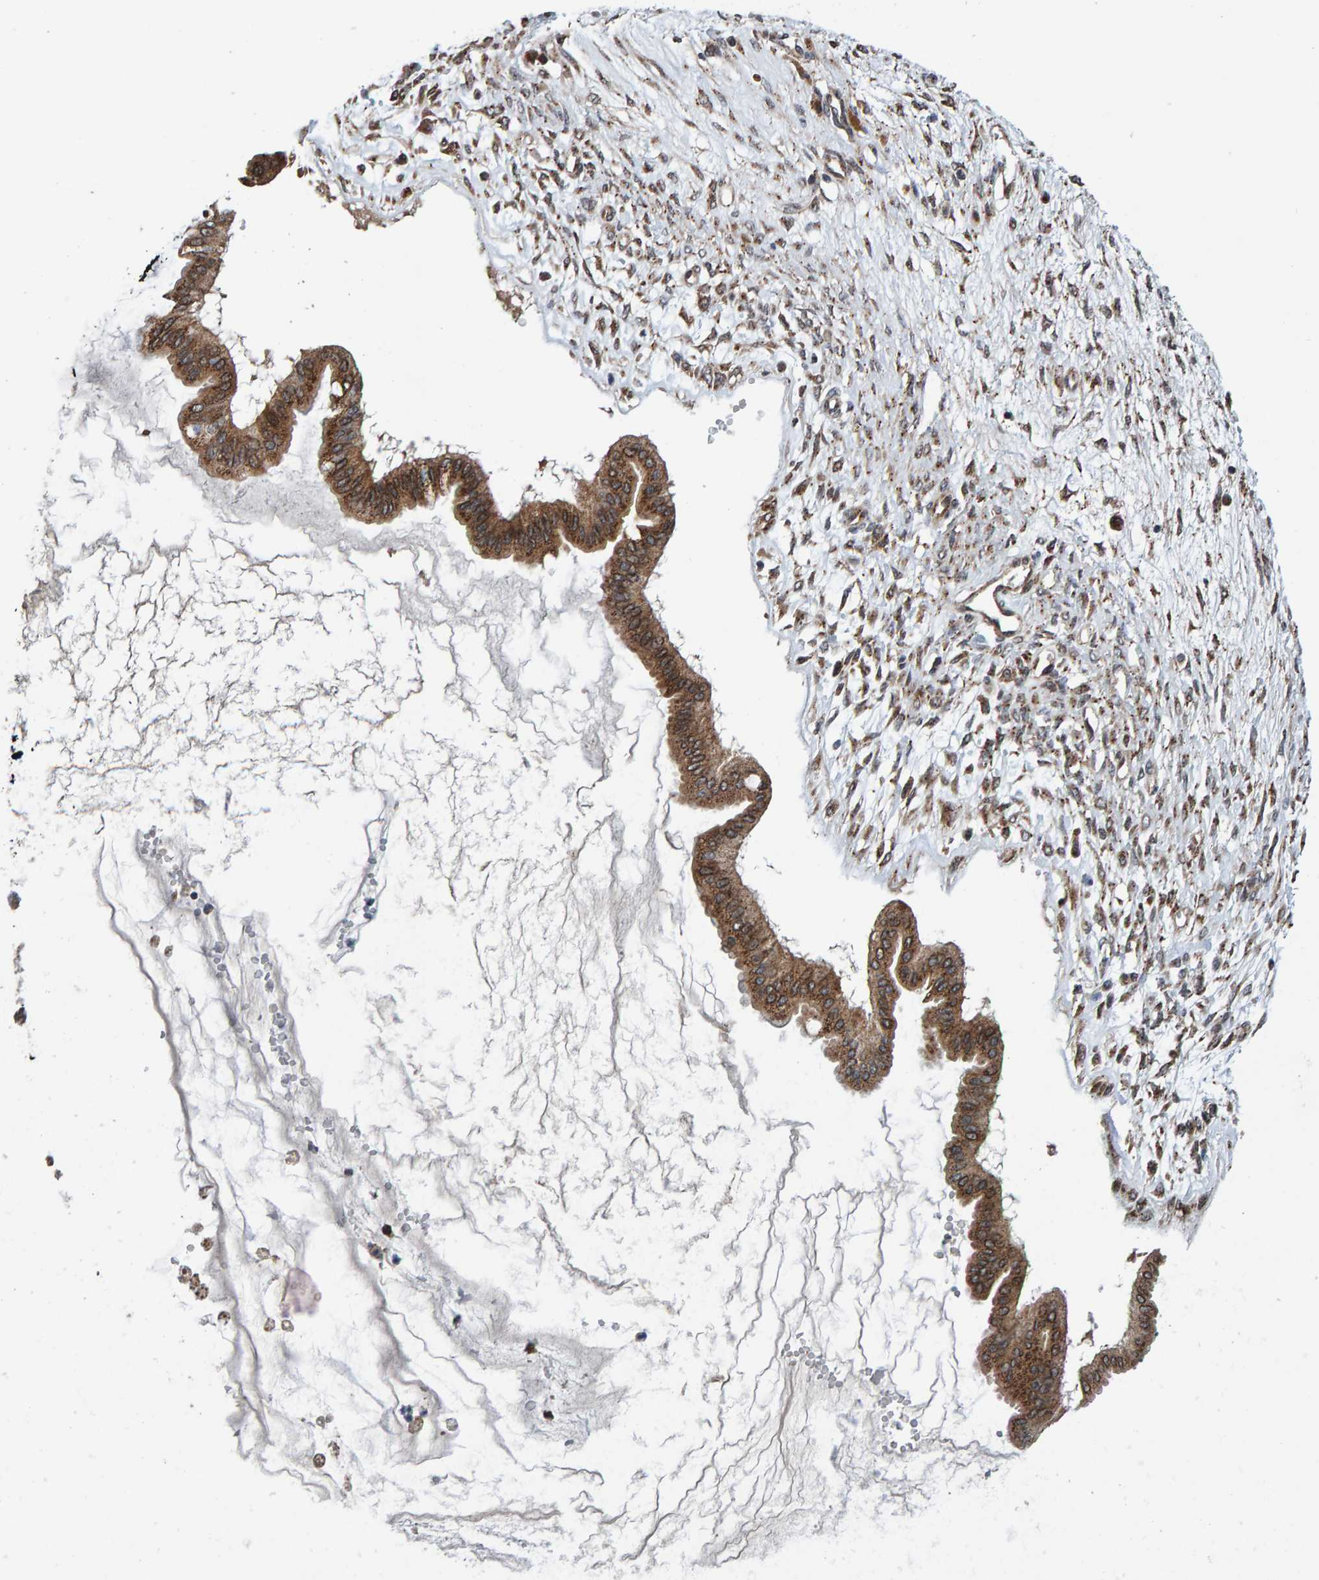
{"staining": {"intensity": "moderate", "quantity": ">75%", "location": "cytoplasmic/membranous"}, "tissue": "ovarian cancer", "cell_type": "Tumor cells", "image_type": "cancer", "snomed": [{"axis": "morphology", "description": "Cystadenocarcinoma, mucinous, NOS"}, {"axis": "topography", "description": "Ovary"}], "caption": "A brown stain labels moderate cytoplasmic/membranous expression of a protein in ovarian cancer tumor cells.", "gene": "CCDC25", "patient": {"sex": "female", "age": 73}}